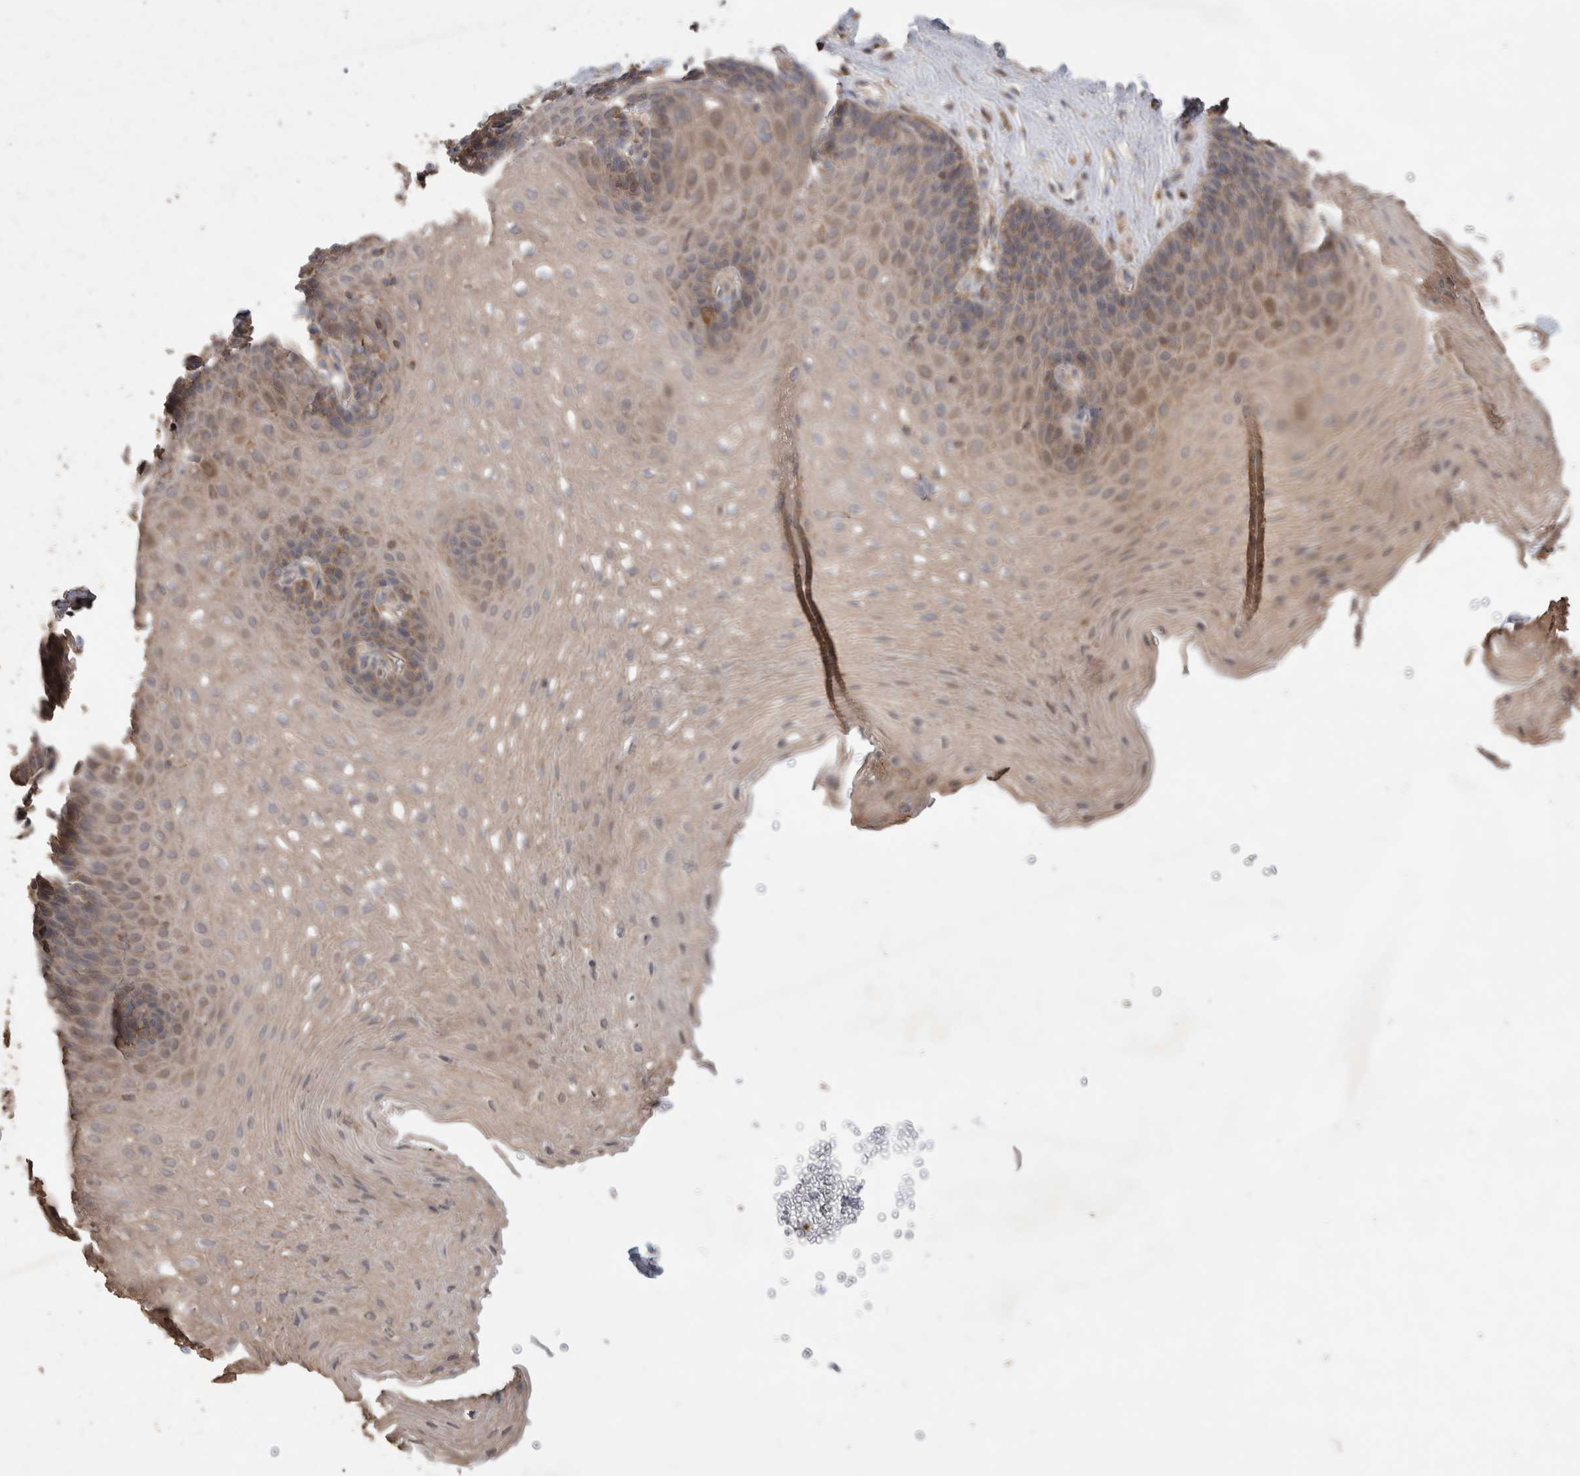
{"staining": {"intensity": "moderate", "quantity": "<25%", "location": "cytoplasmic/membranous"}, "tissue": "esophagus", "cell_type": "Squamous epithelial cells", "image_type": "normal", "snomed": [{"axis": "morphology", "description": "Normal tissue, NOS"}, {"axis": "topography", "description": "Esophagus"}], "caption": "A high-resolution histopathology image shows immunohistochemistry (IHC) staining of benign esophagus, which displays moderate cytoplasmic/membranous staining in about <25% of squamous epithelial cells. (brown staining indicates protein expression, while blue staining denotes nuclei).", "gene": "SNX31", "patient": {"sex": "female", "age": 66}}